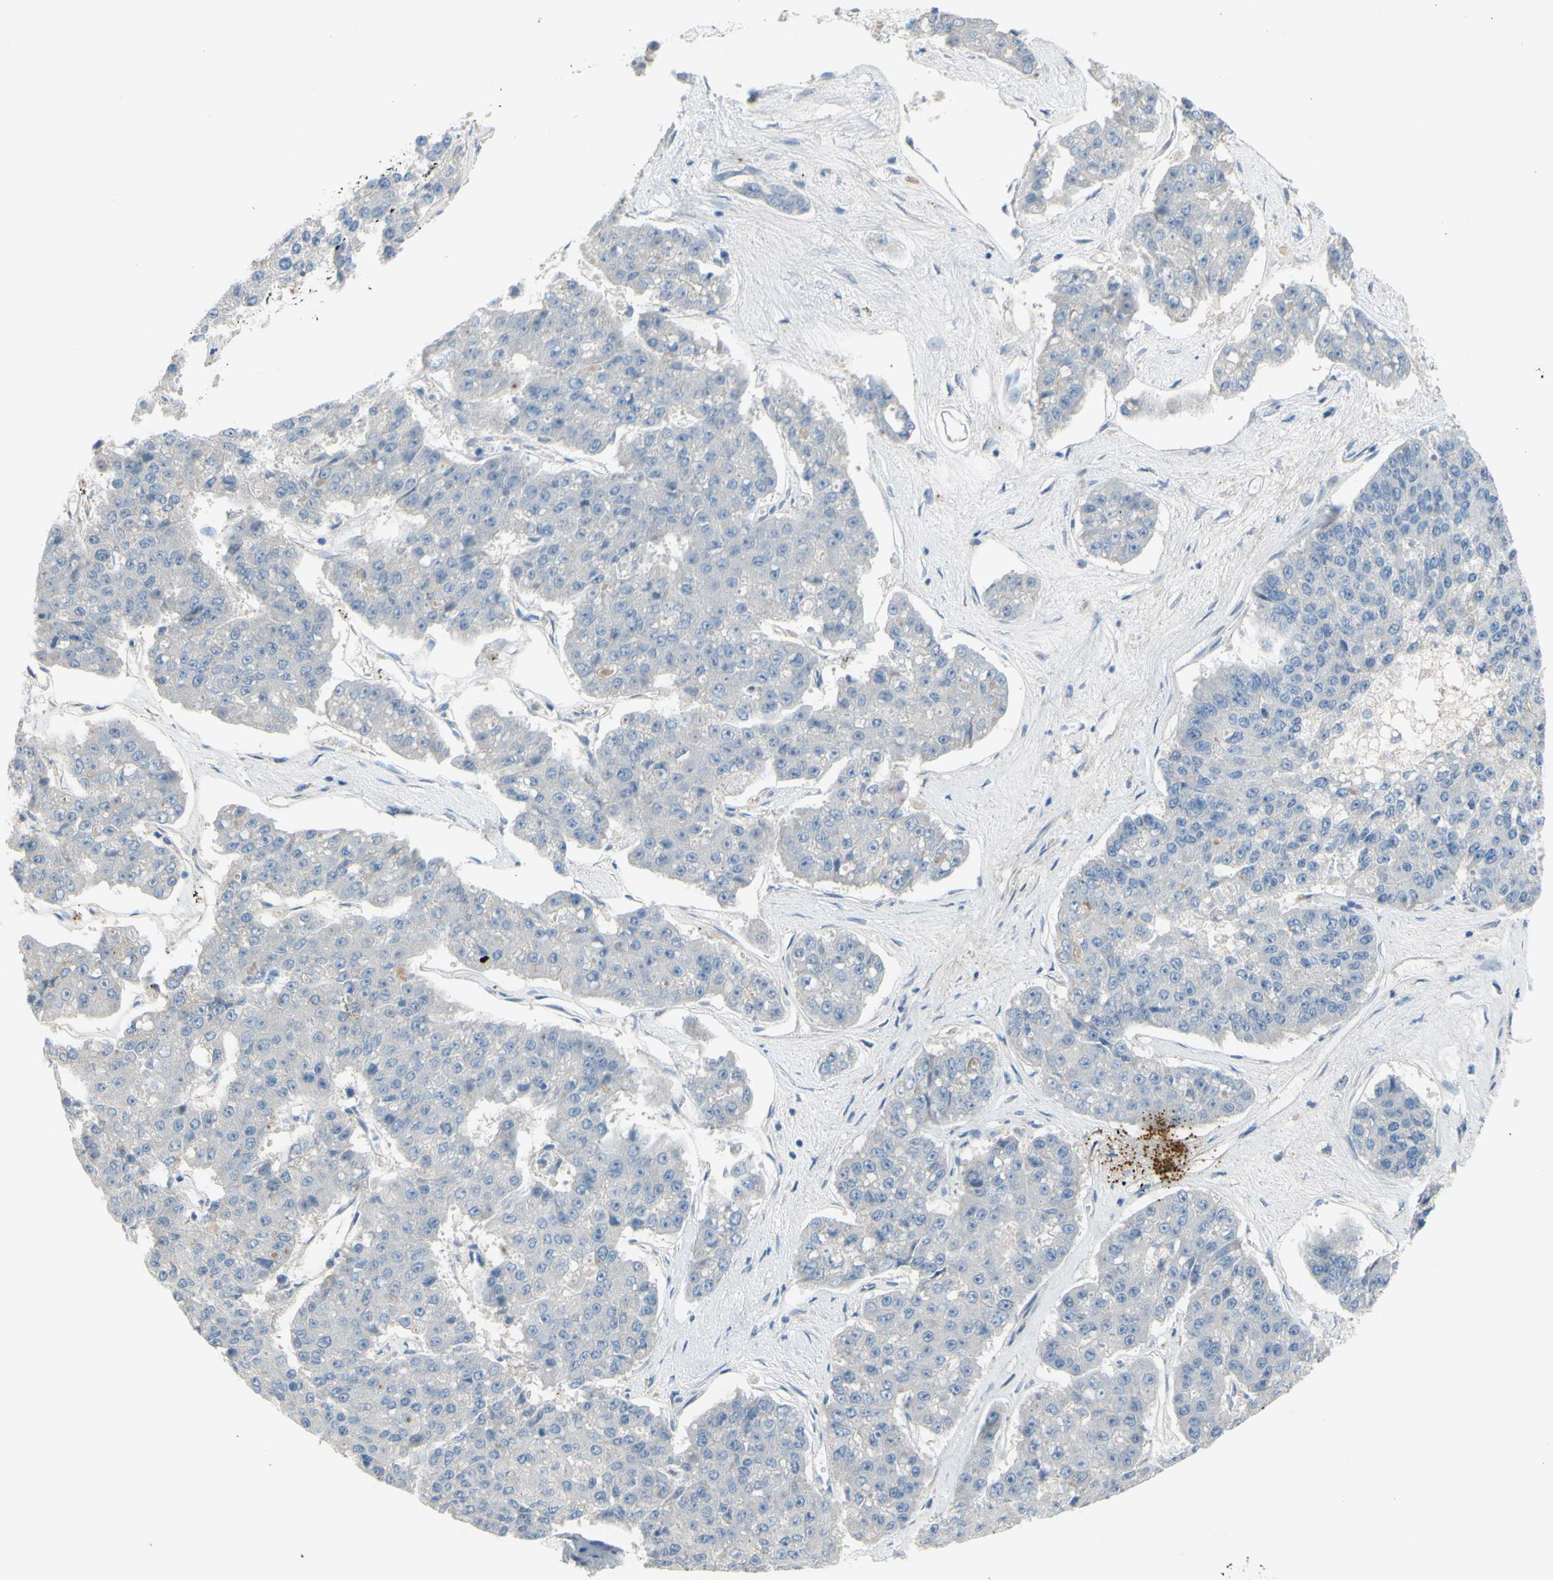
{"staining": {"intensity": "negative", "quantity": "none", "location": "none"}, "tissue": "pancreatic cancer", "cell_type": "Tumor cells", "image_type": "cancer", "snomed": [{"axis": "morphology", "description": "Adenocarcinoma, NOS"}, {"axis": "topography", "description": "Pancreas"}], "caption": "Tumor cells show no significant protein positivity in pancreatic cancer. The staining was performed using DAB to visualize the protein expression in brown, while the nuclei were stained in blue with hematoxylin (Magnification: 20x).", "gene": "TMEM59L", "patient": {"sex": "male", "age": 50}}